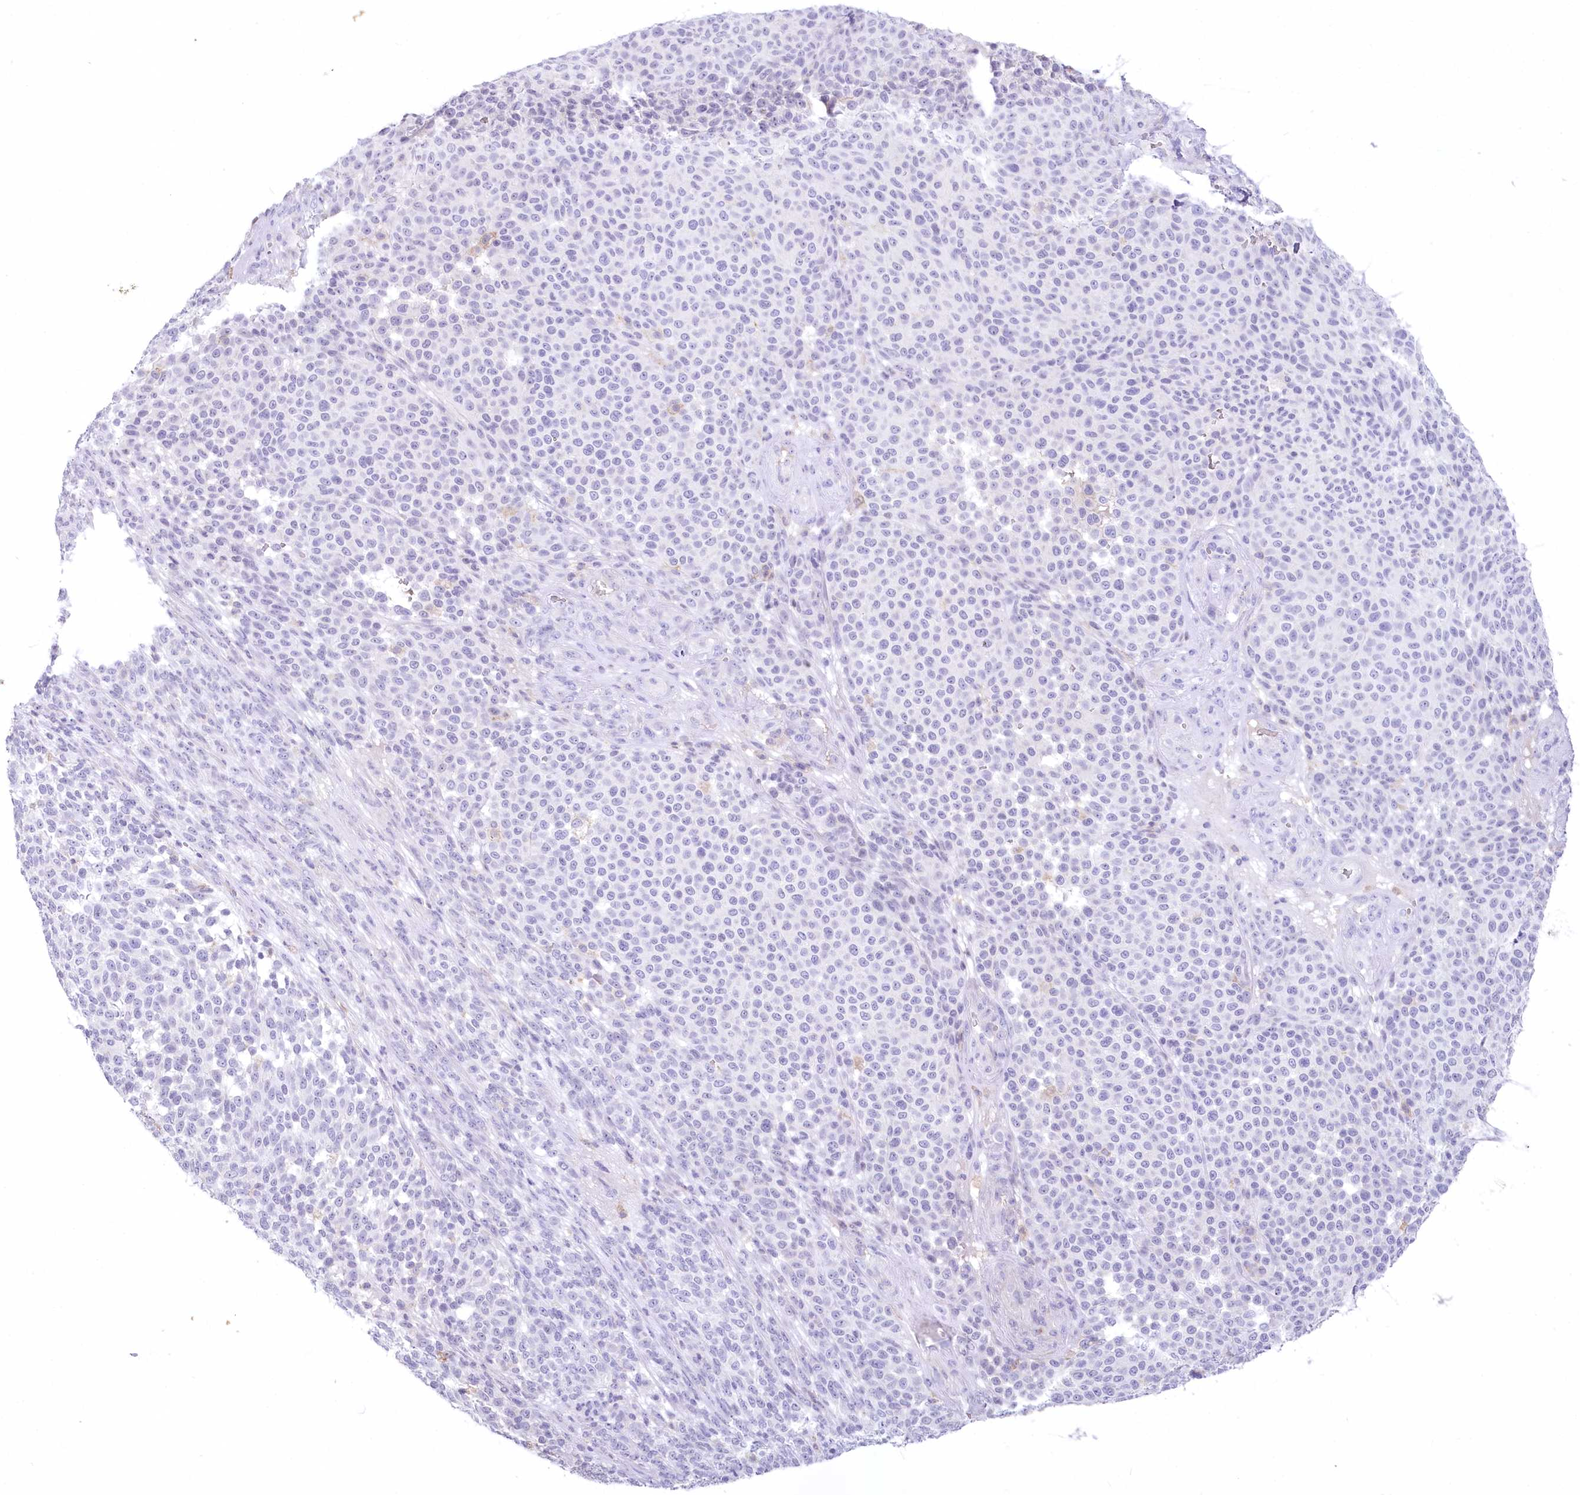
{"staining": {"intensity": "negative", "quantity": "none", "location": "none"}, "tissue": "melanoma", "cell_type": "Tumor cells", "image_type": "cancer", "snomed": [{"axis": "morphology", "description": "Malignant melanoma, NOS"}, {"axis": "topography", "description": "Skin"}], "caption": "Tumor cells show no significant expression in malignant melanoma.", "gene": "MYOZ1", "patient": {"sex": "male", "age": 49}}